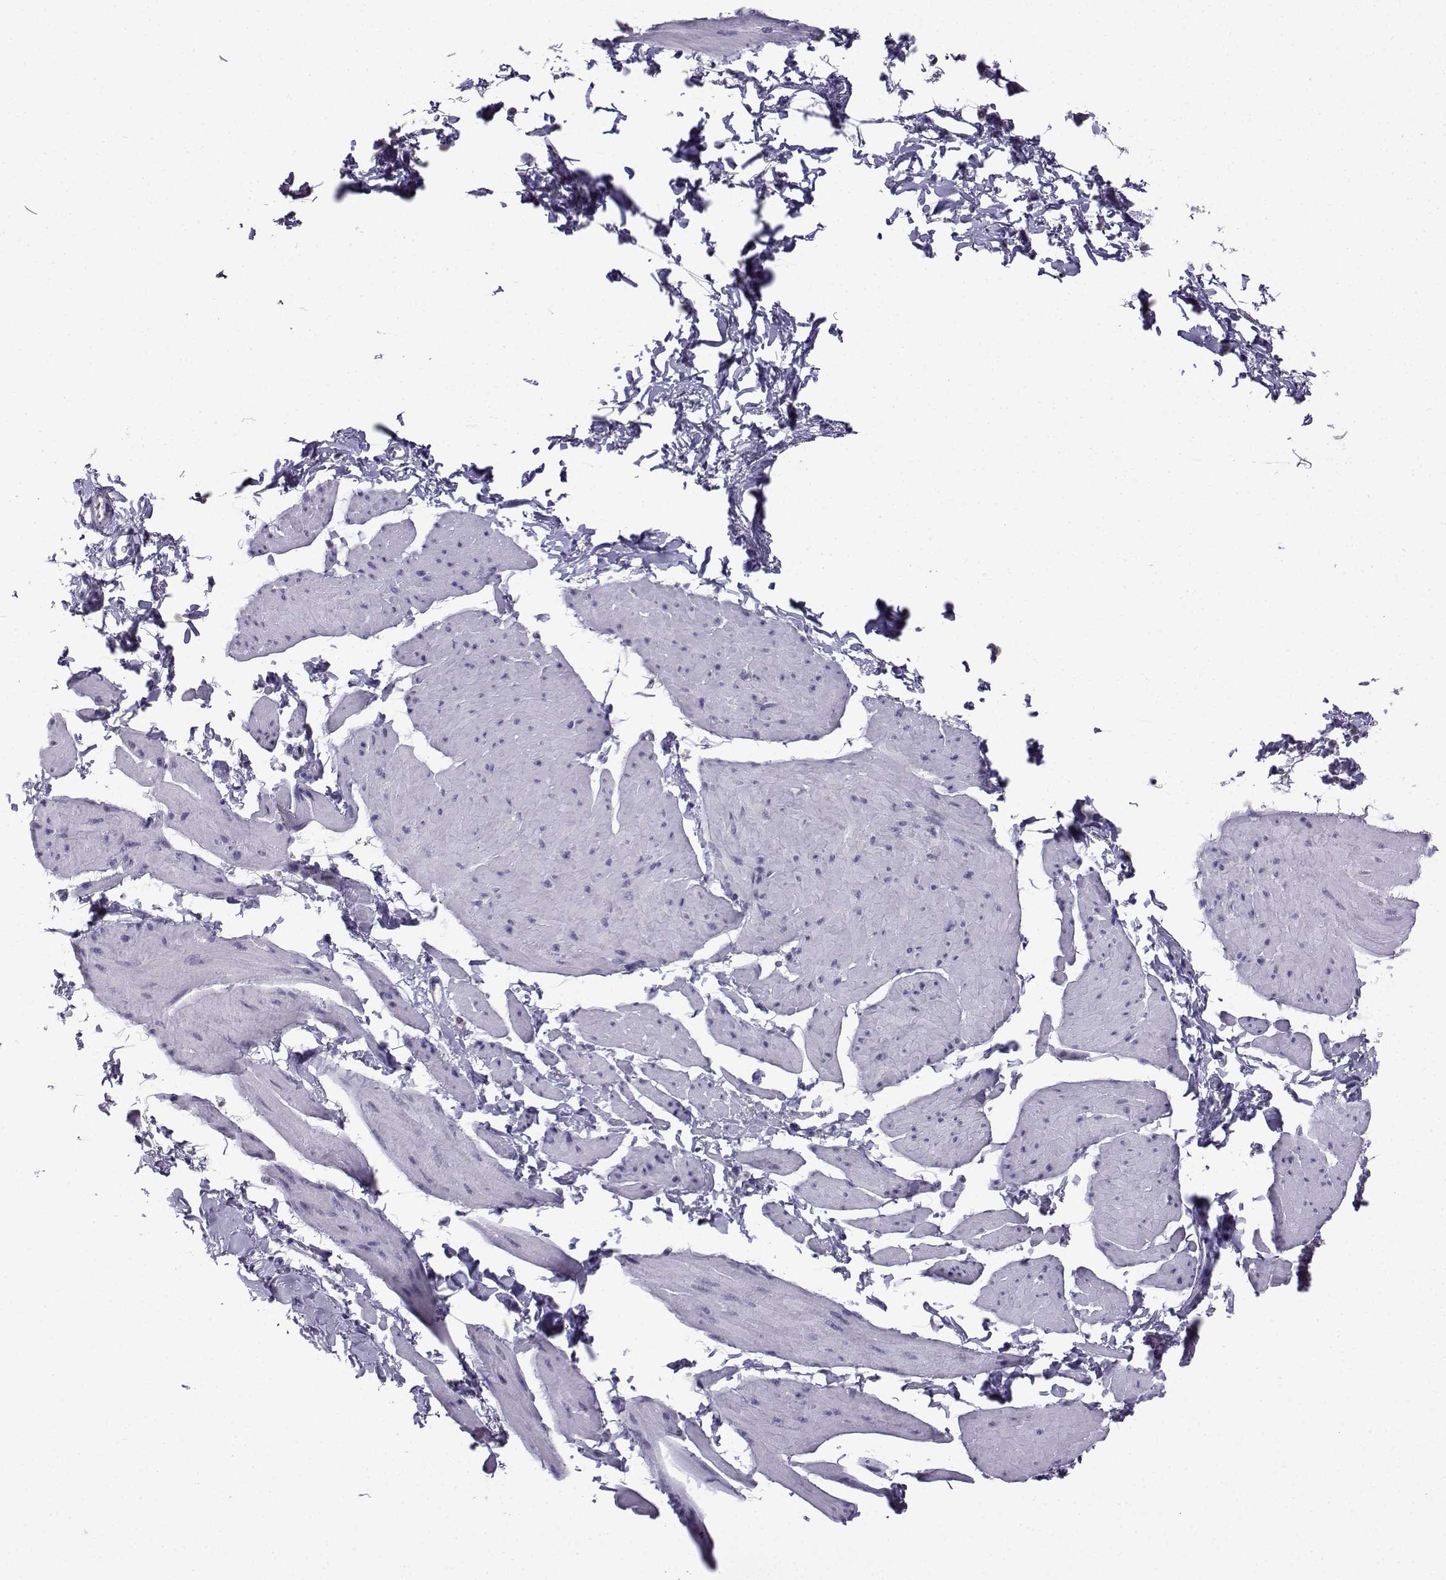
{"staining": {"intensity": "negative", "quantity": "none", "location": "none"}, "tissue": "smooth muscle", "cell_type": "Smooth muscle cells", "image_type": "normal", "snomed": [{"axis": "morphology", "description": "Normal tissue, NOS"}, {"axis": "topography", "description": "Adipose tissue"}, {"axis": "topography", "description": "Smooth muscle"}, {"axis": "topography", "description": "Peripheral nerve tissue"}], "caption": "Immunohistochemical staining of benign human smooth muscle exhibits no significant staining in smooth muscle cells. (DAB IHC with hematoxylin counter stain).", "gene": "LRFN2", "patient": {"sex": "male", "age": 83}}